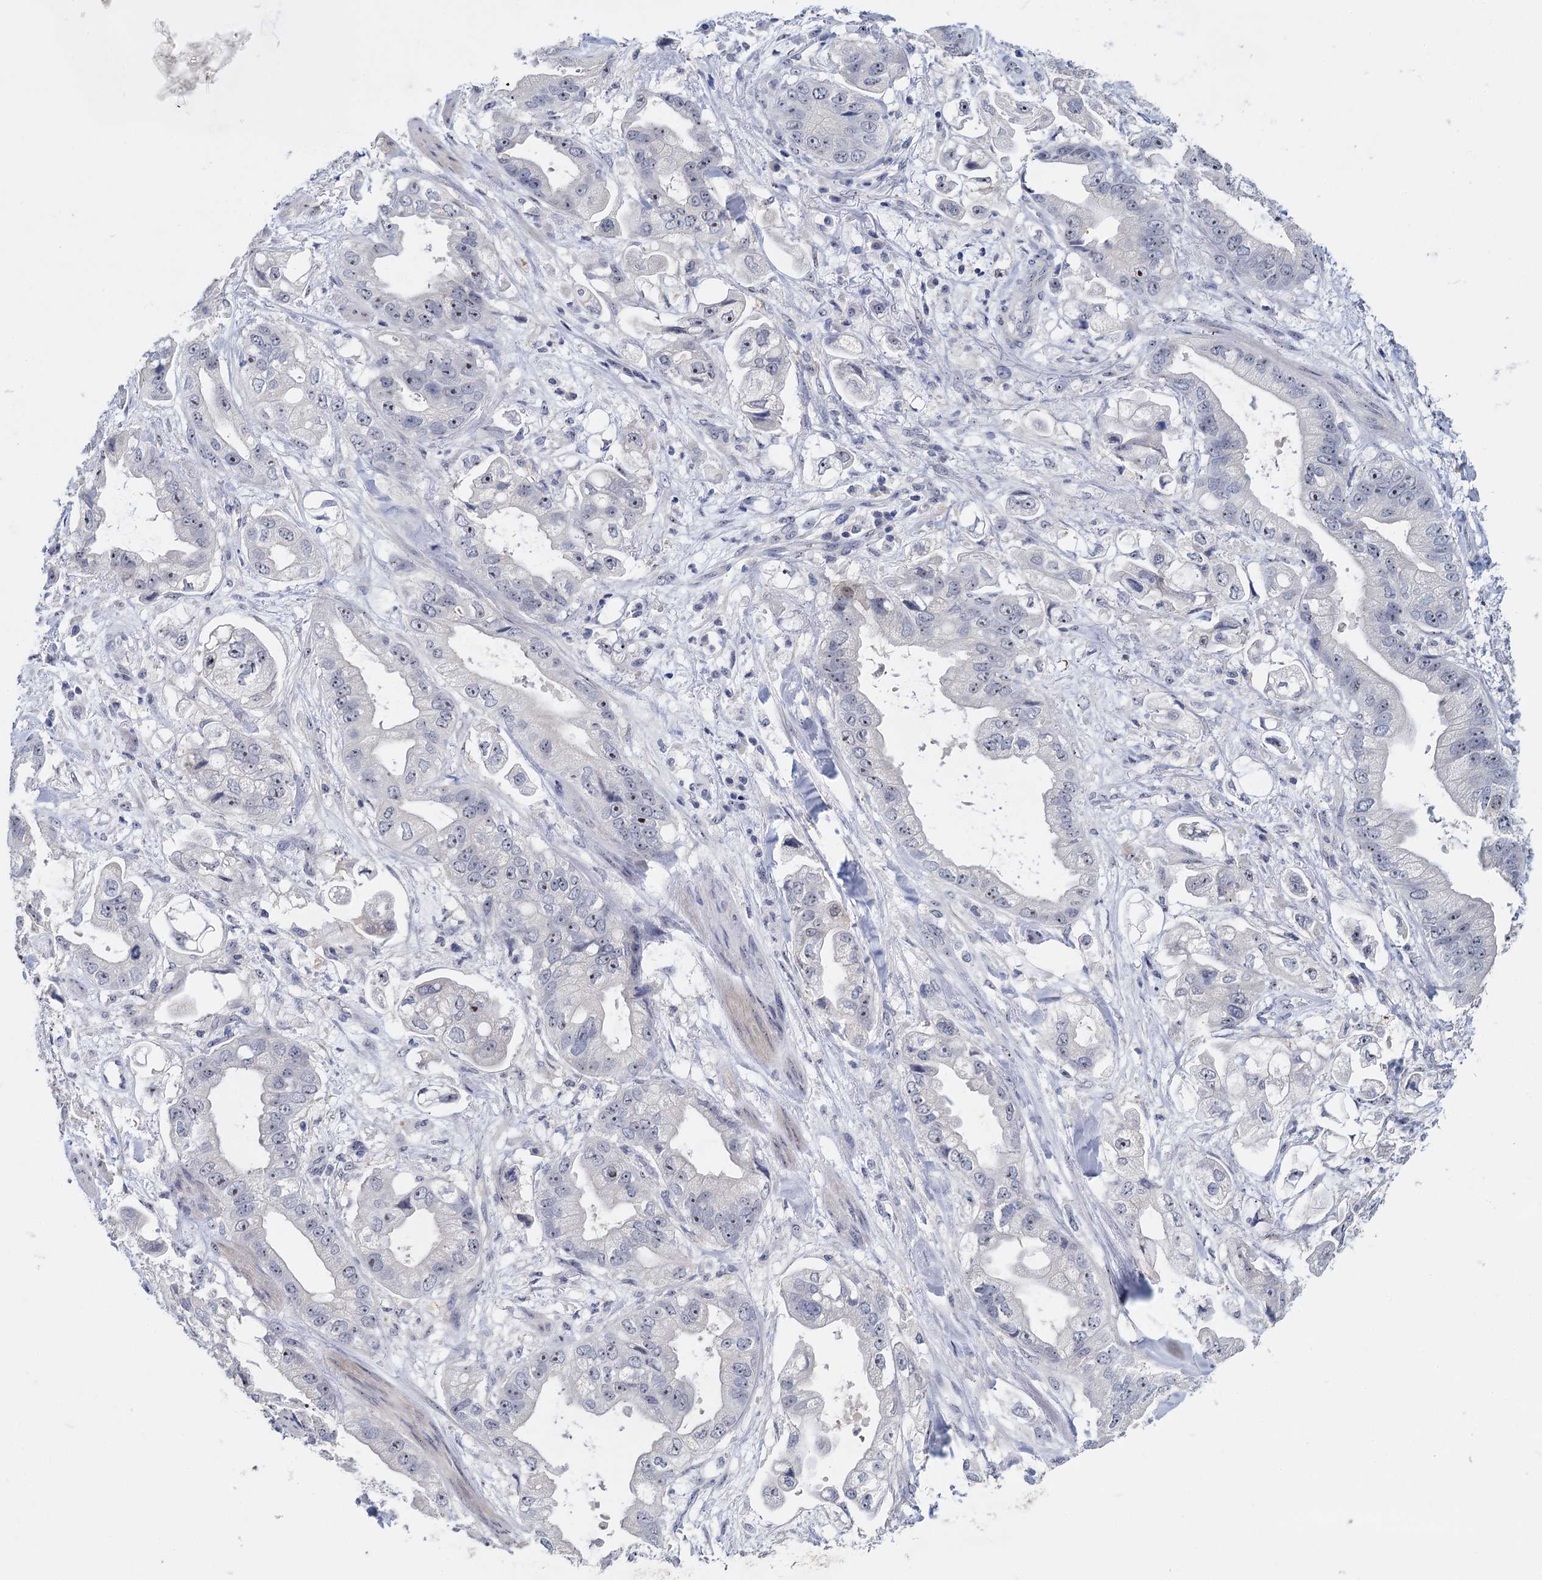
{"staining": {"intensity": "negative", "quantity": "none", "location": "none"}, "tissue": "stomach cancer", "cell_type": "Tumor cells", "image_type": "cancer", "snomed": [{"axis": "morphology", "description": "Adenocarcinoma, NOS"}, {"axis": "topography", "description": "Stomach"}], "caption": "Stomach cancer was stained to show a protein in brown. There is no significant staining in tumor cells. Nuclei are stained in blue.", "gene": "SFN", "patient": {"sex": "male", "age": 62}}